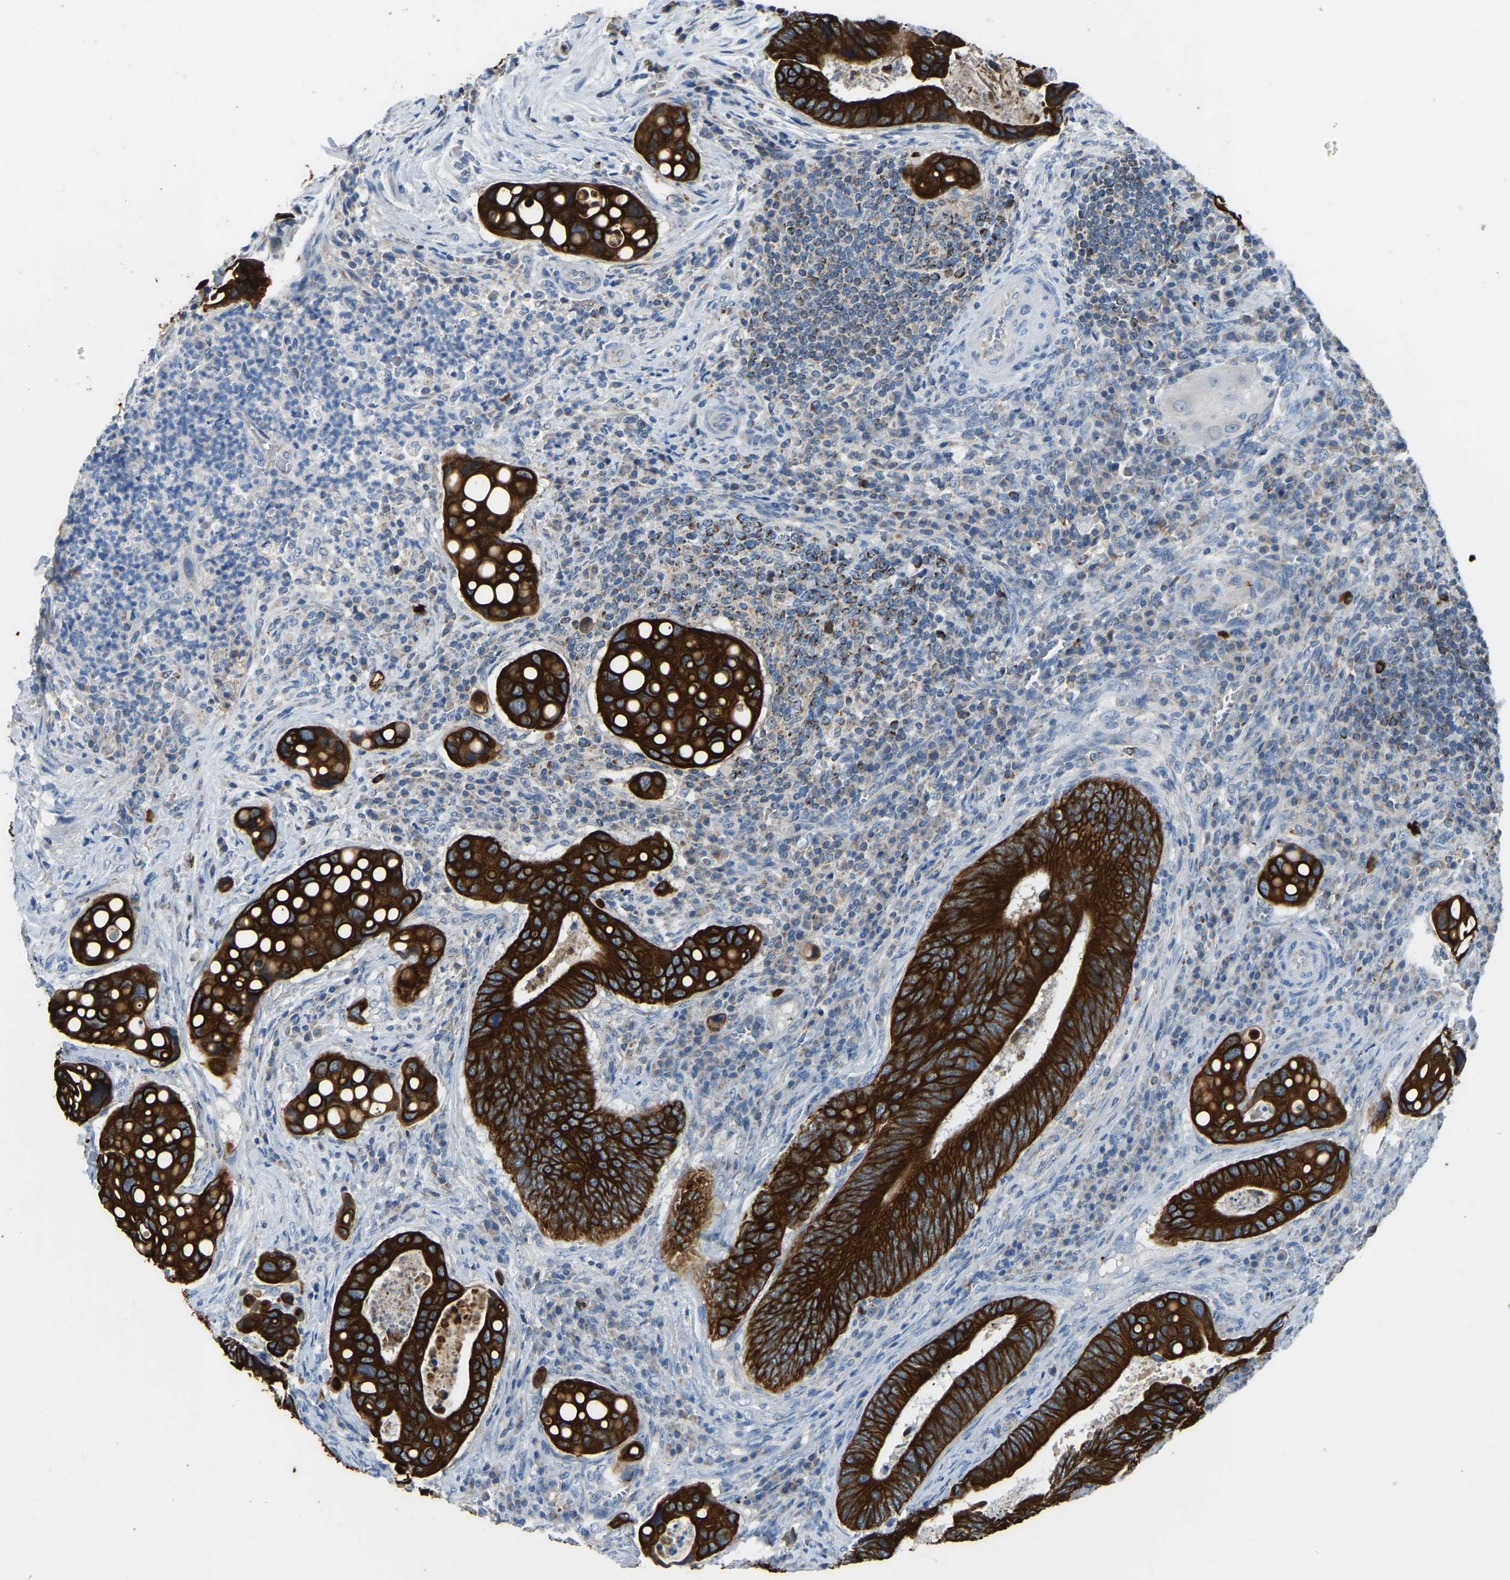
{"staining": {"intensity": "strong", "quantity": ">75%", "location": "cytoplasmic/membranous"}, "tissue": "colorectal cancer", "cell_type": "Tumor cells", "image_type": "cancer", "snomed": [{"axis": "morphology", "description": "Inflammation, NOS"}, {"axis": "morphology", "description": "Adenocarcinoma, NOS"}, {"axis": "topography", "description": "Colon"}], "caption": "High-magnification brightfield microscopy of colorectal adenocarcinoma stained with DAB (3,3'-diaminobenzidine) (brown) and counterstained with hematoxylin (blue). tumor cells exhibit strong cytoplasmic/membranous staining is present in about>75% of cells.", "gene": "ZNF200", "patient": {"sex": "male", "age": 72}}